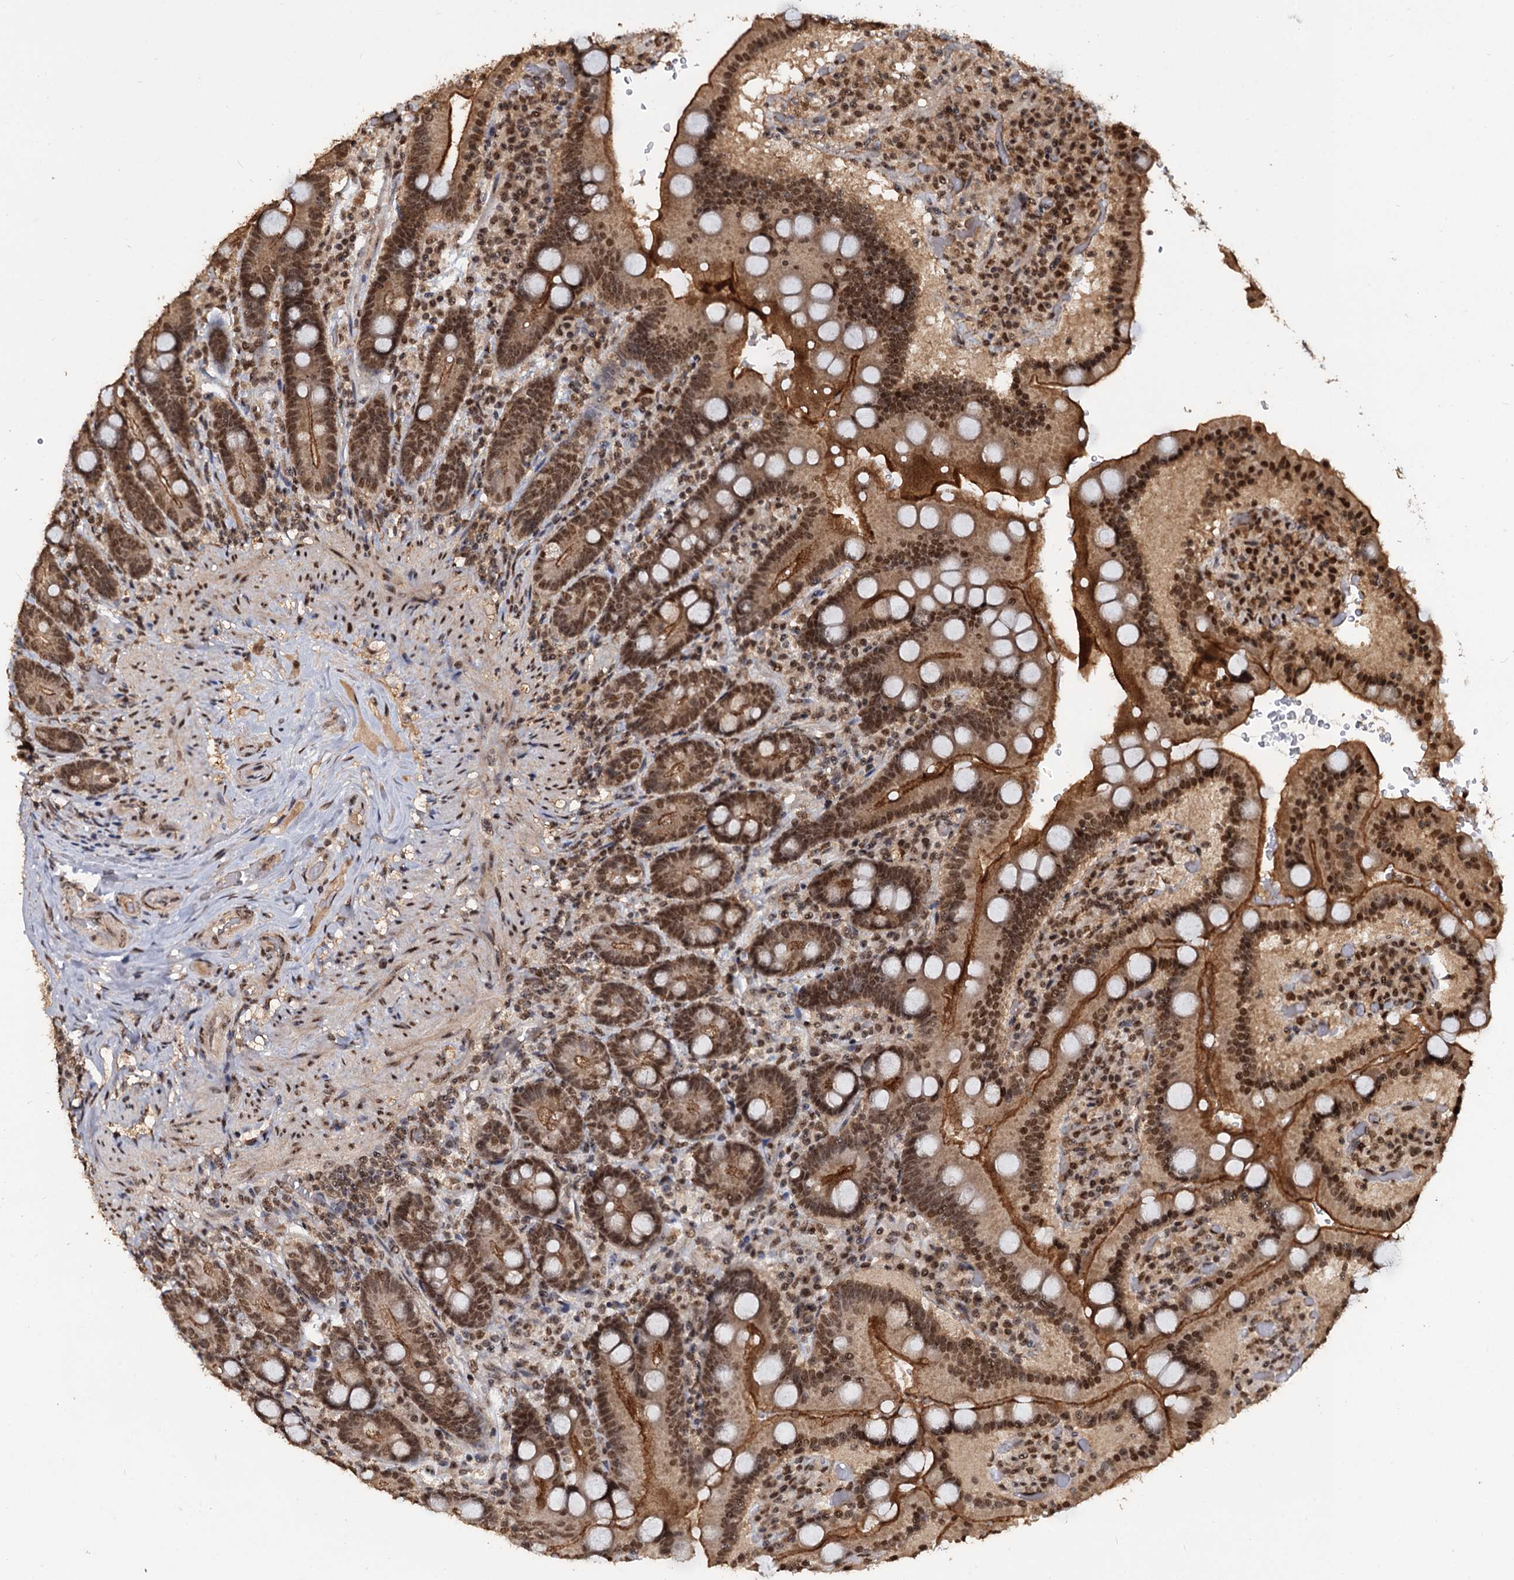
{"staining": {"intensity": "strong", "quantity": ">75%", "location": "cytoplasmic/membranous,nuclear"}, "tissue": "duodenum", "cell_type": "Glandular cells", "image_type": "normal", "snomed": [{"axis": "morphology", "description": "Normal tissue, NOS"}, {"axis": "topography", "description": "Duodenum"}], "caption": "About >75% of glandular cells in benign duodenum show strong cytoplasmic/membranous,nuclear protein staining as visualized by brown immunohistochemical staining.", "gene": "FAM216B", "patient": {"sex": "female", "age": 62}}